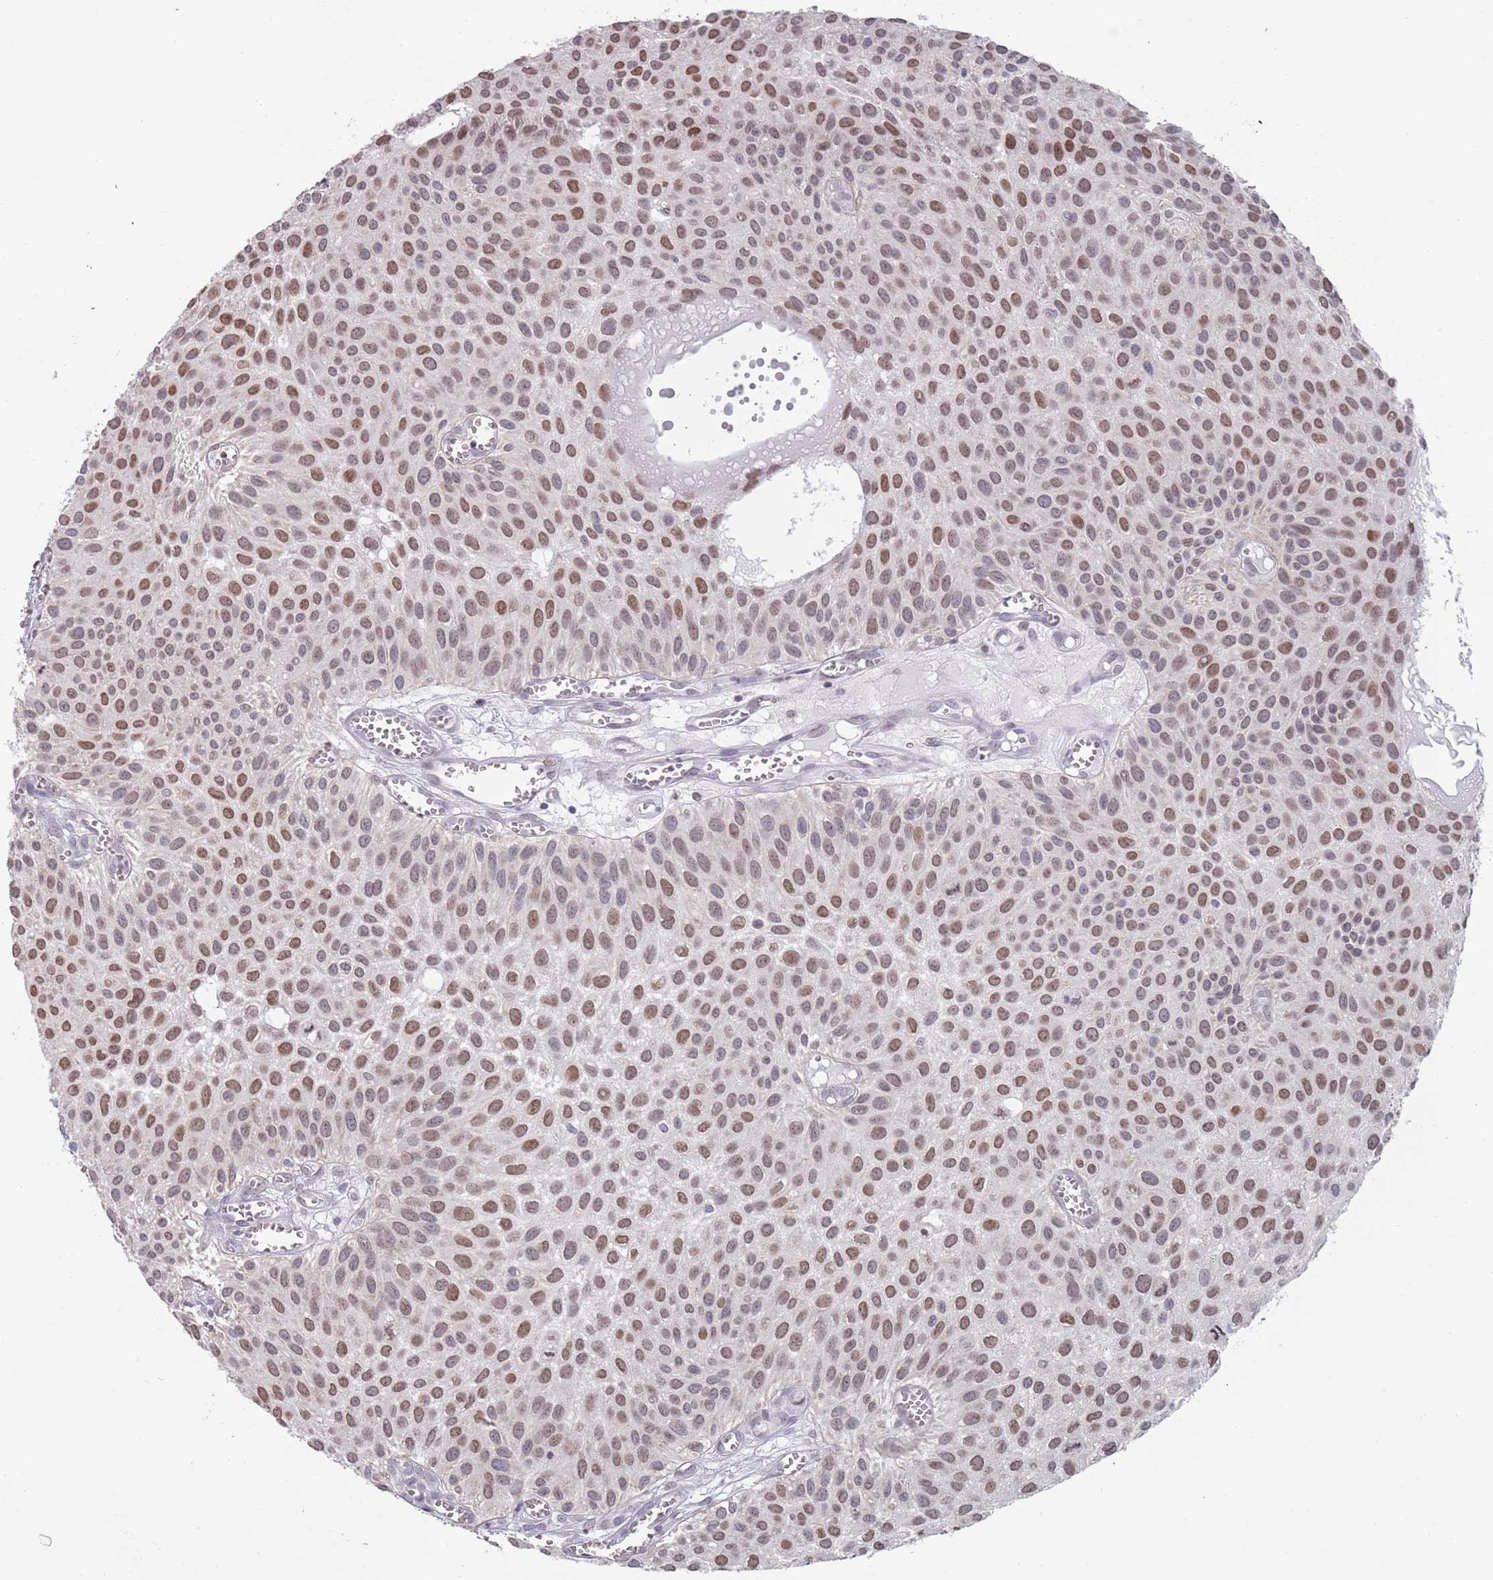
{"staining": {"intensity": "moderate", "quantity": ">75%", "location": "nuclear"}, "tissue": "urothelial cancer", "cell_type": "Tumor cells", "image_type": "cancer", "snomed": [{"axis": "morphology", "description": "Urothelial carcinoma, Low grade"}, {"axis": "topography", "description": "Urinary bladder"}], "caption": "This image reveals immunohistochemistry (IHC) staining of human urothelial cancer, with medium moderate nuclear positivity in about >75% of tumor cells.", "gene": "MFSD12", "patient": {"sex": "male", "age": 88}}